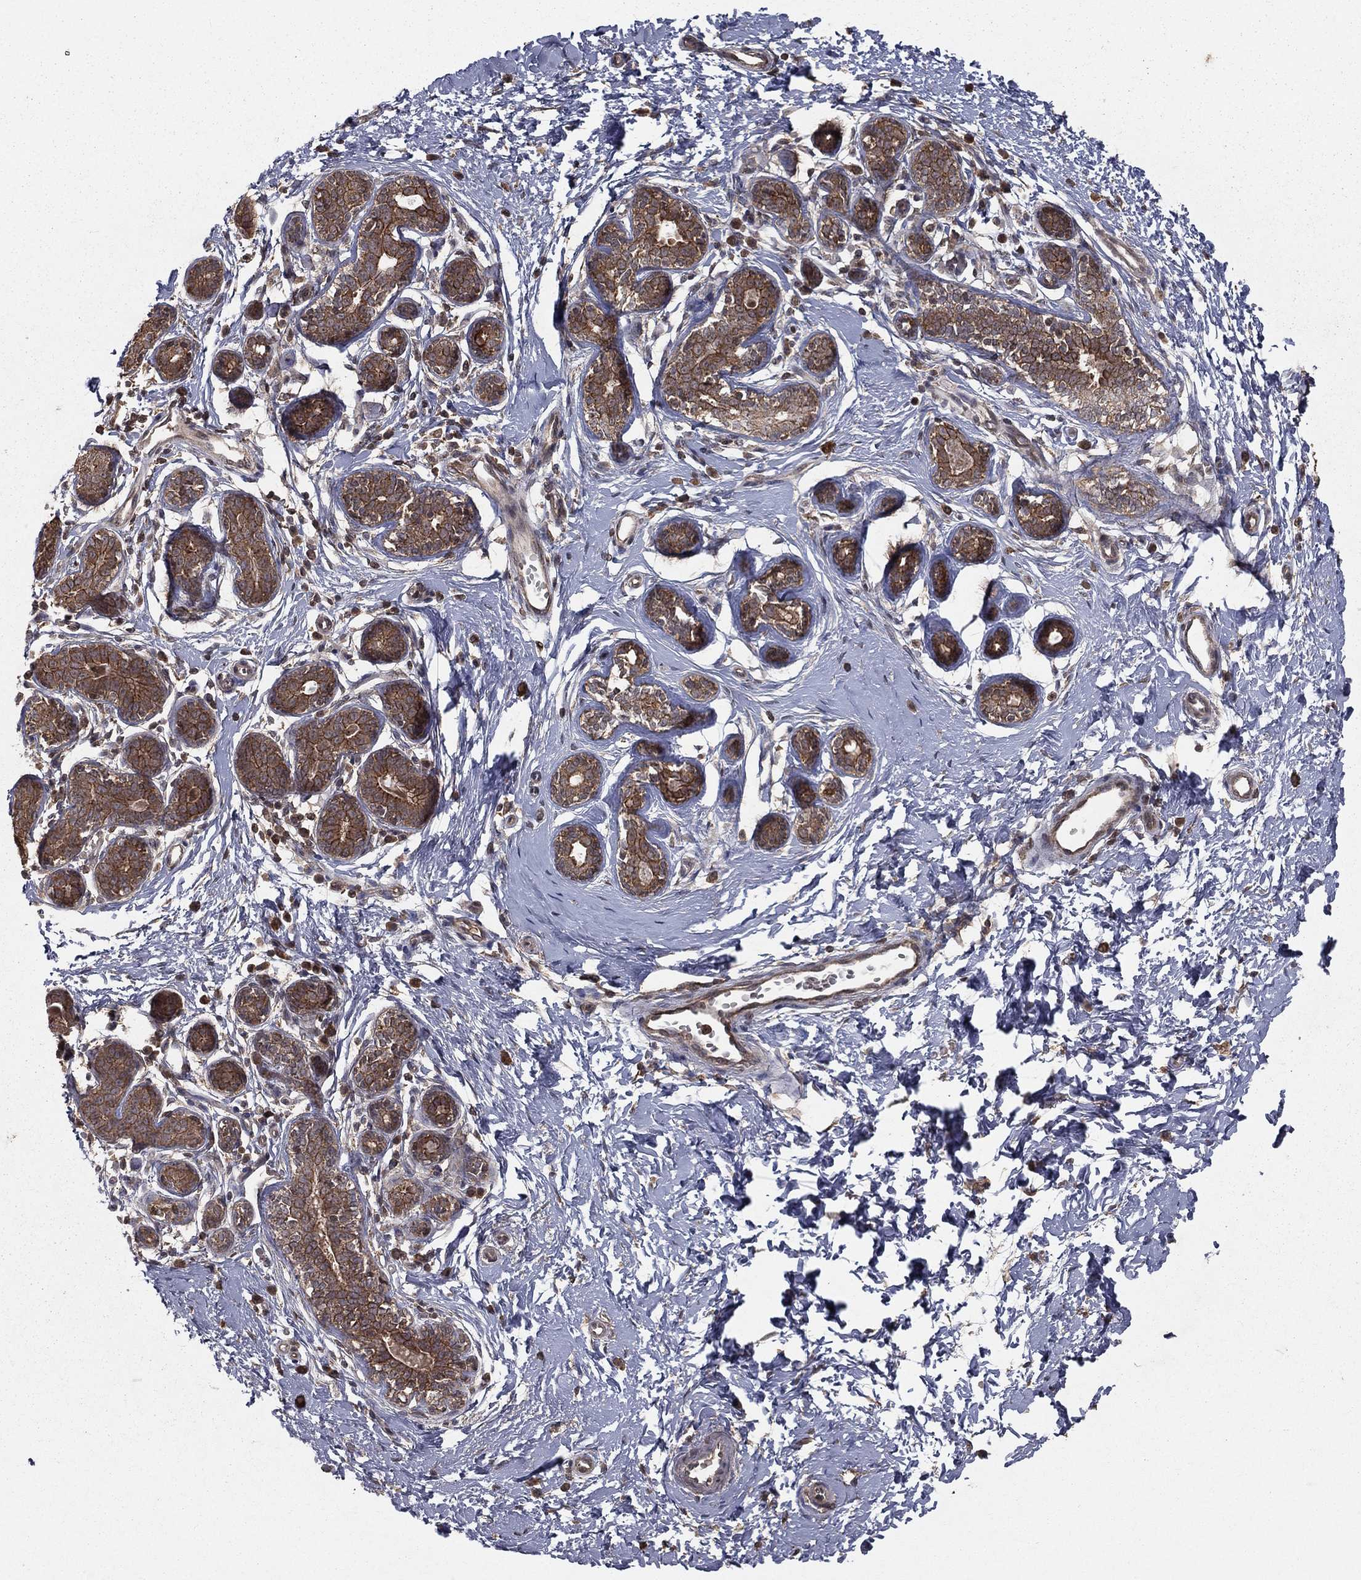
{"staining": {"intensity": "weak", "quantity": "<25%", "location": "cytoplasmic/membranous"}, "tissue": "breast", "cell_type": "Adipocytes", "image_type": "normal", "snomed": [{"axis": "morphology", "description": "Normal tissue, NOS"}, {"axis": "topography", "description": "Breast"}], "caption": "IHC histopathology image of normal breast stained for a protein (brown), which reveals no staining in adipocytes.", "gene": "ZDHHC15", "patient": {"sex": "female", "age": 37}}